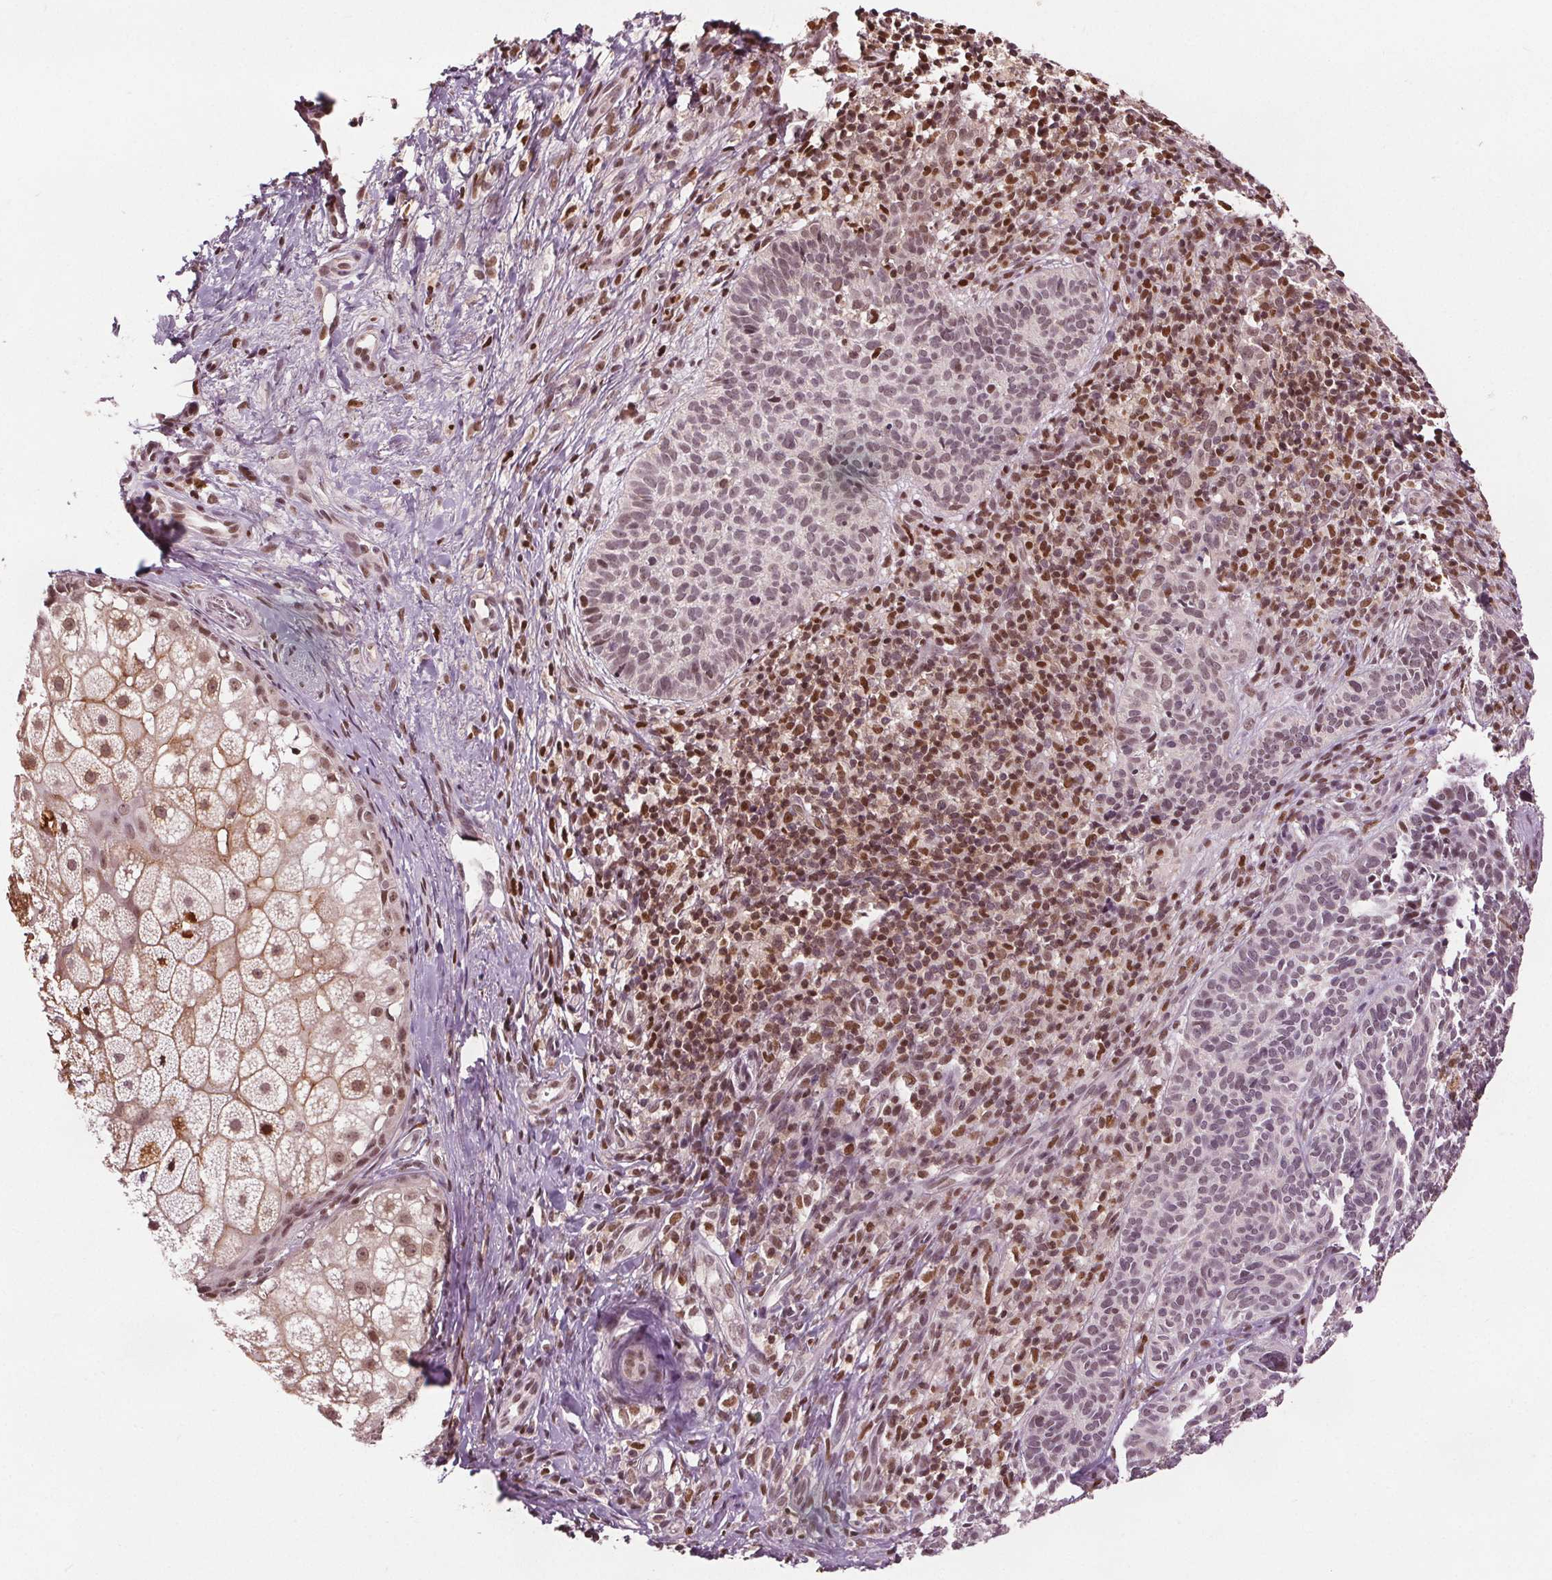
{"staining": {"intensity": "weak", "quantity": "<25%", "location": "nuclear"}, "tissue": "skin cancer", "cell_type": "Tumor cells", "image_type": "cancer", "snomed": [{"axis": "morphology", "description": "Basal cell carcinoma"}, {"axis": "topography", "description": "Skin"}], "caption": "Immunohistochemistry histopathology image of neoplastic tissue: basal cell carcinoma (skin) stained with DAB (3,3'-diaminobenzidine) demonstrates no significant protein expression in tumor cells.", "gene": "DDX11", "patient": {"sex": "male", "age": 57}}